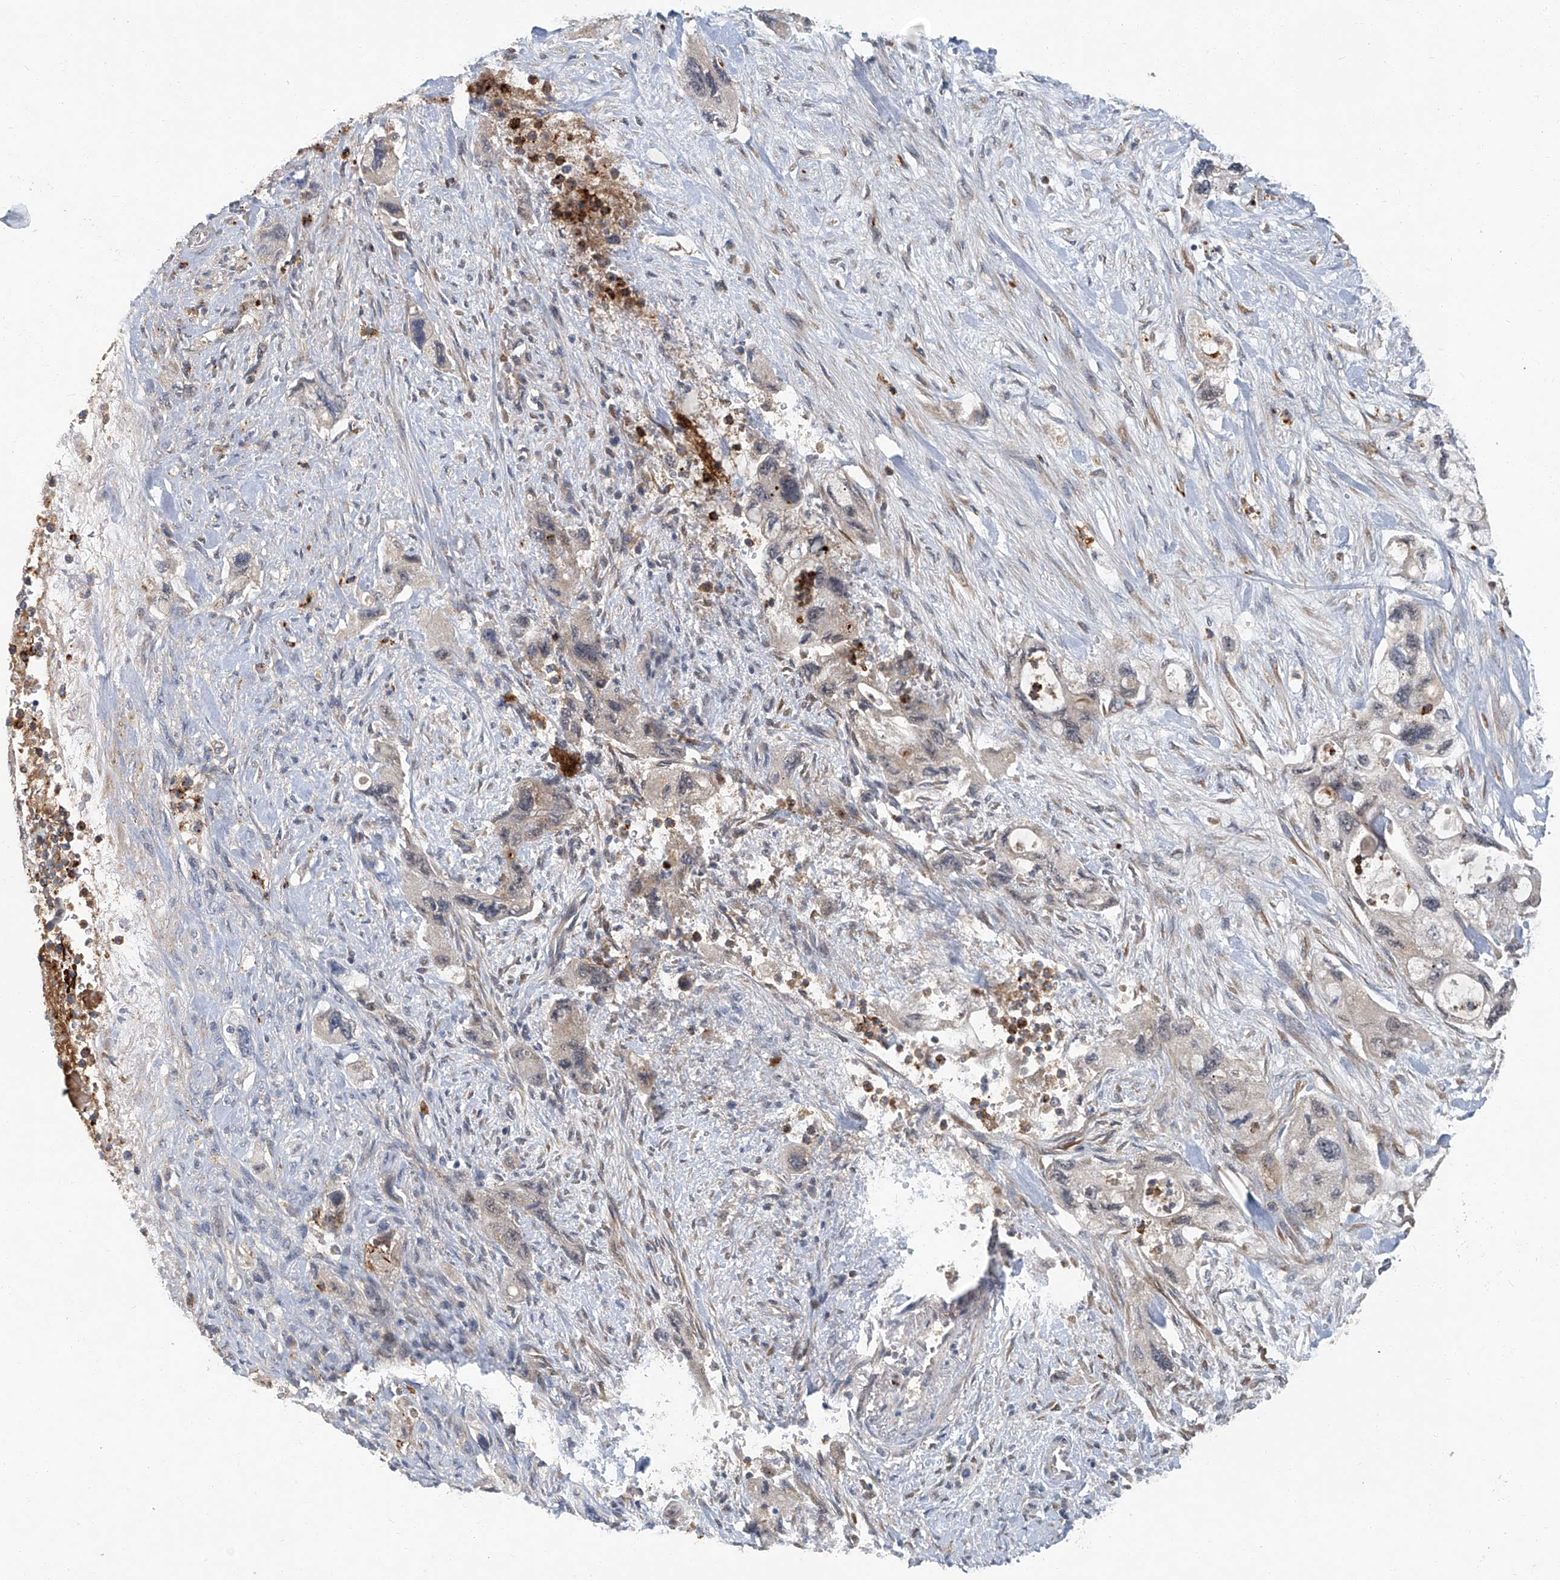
{"staining": {"intensity": "negative", "quantity": "none", "location": "none"}, "tissue": "pancreatic cancer", "cell_type": "Tumor cells", "image_type": "cancer", "snomed": [{"axis": "morphology", "description": "Adenocarcinoma, NOS"}, {"axis": "topography", "description": "Pancreas"}], "caption": "The photomicrograph displays no significant staining in tumor cells of pancreatic cancer.", "gene": "AKNAD1", "patient": {"sex": "female", "age": 73}}